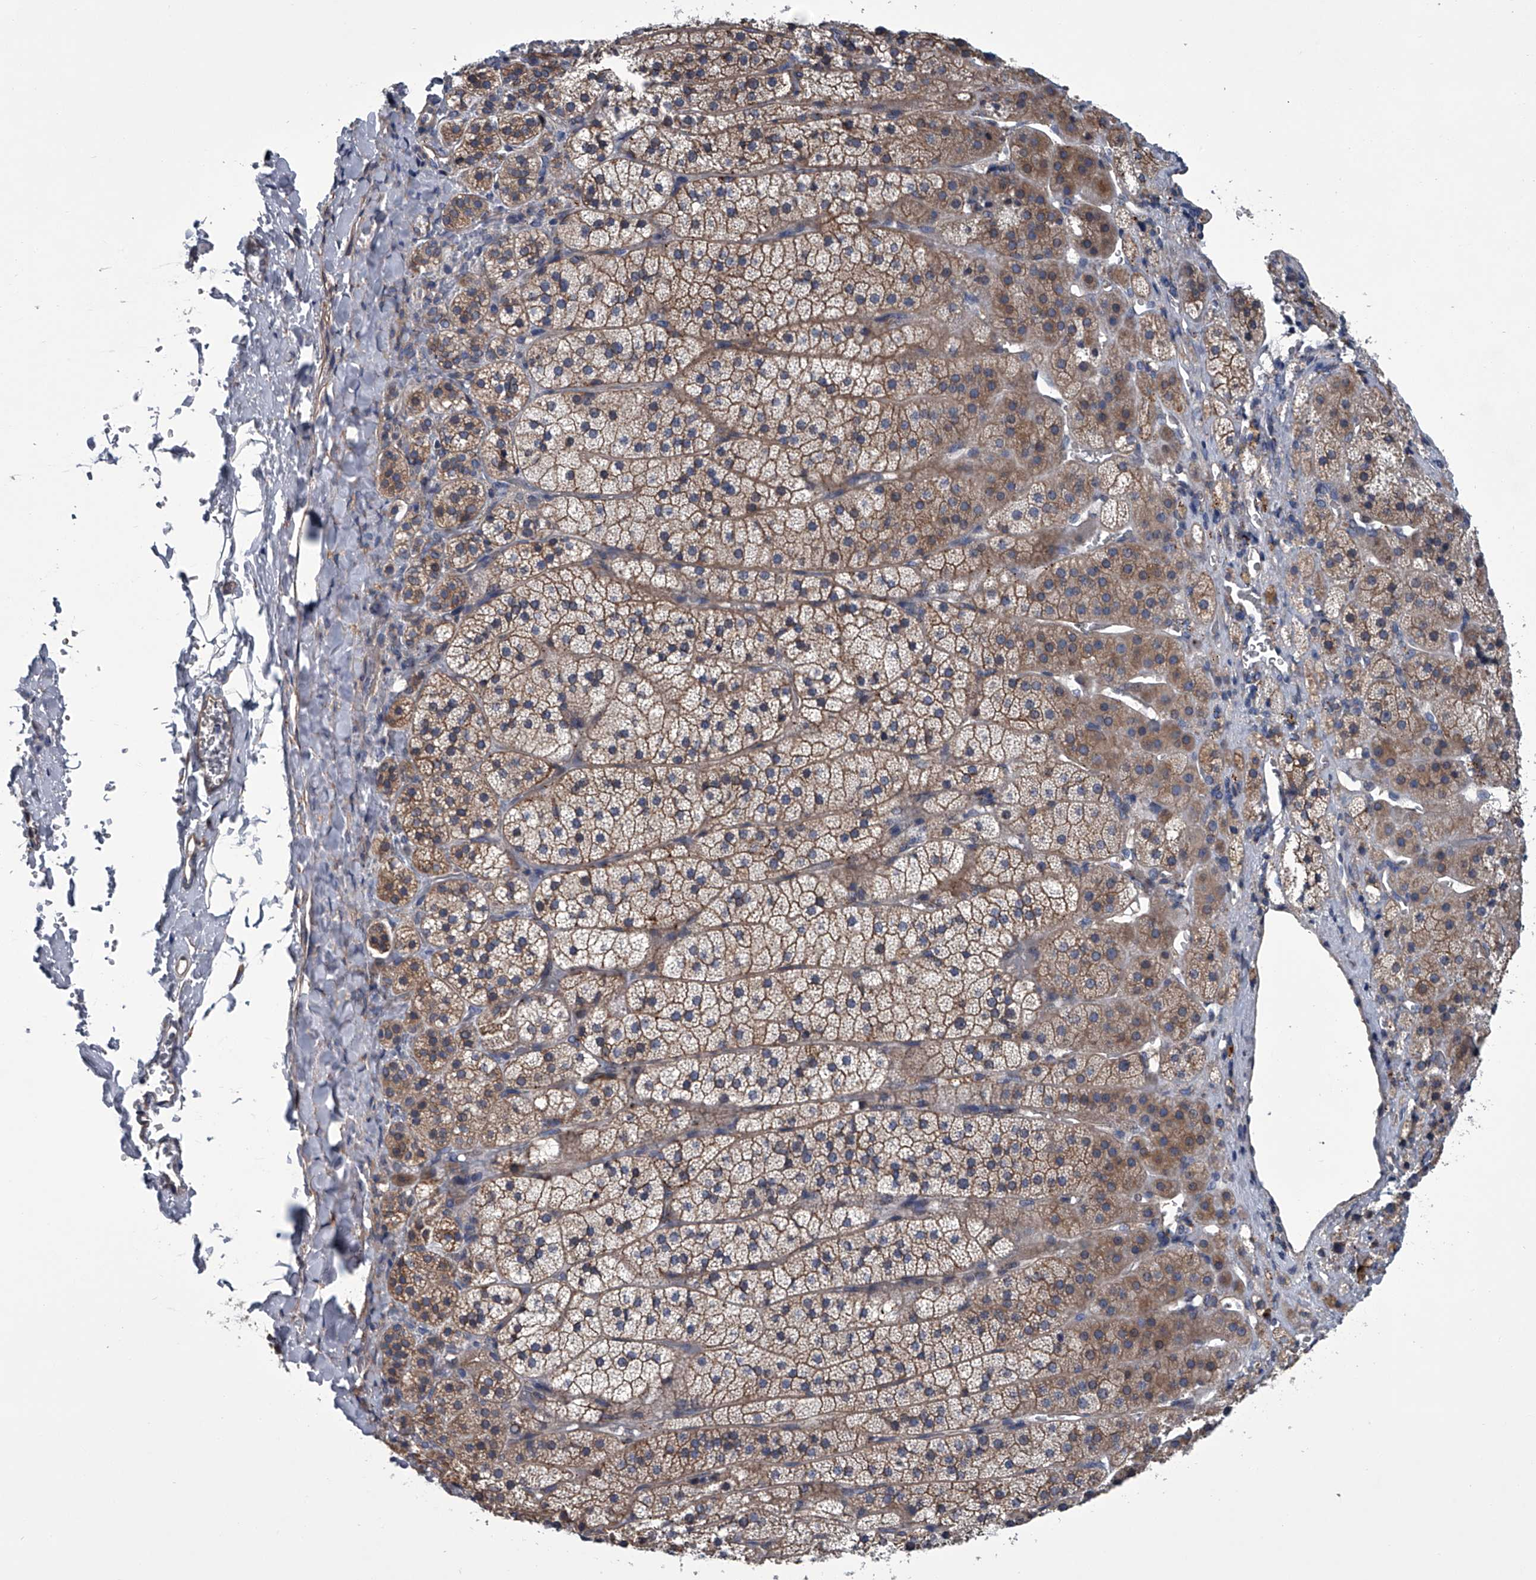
{"staining": {"intensity": "moderate", "quantity": ">75%", "location": "cytoplasmic/membranous"}, "tissue": "adrenal gland", "cell_type": "Glandular cells", "image_type": "normal", "snomed": [{"axis": "morphology", "description": "Normal tissue, NOS"}, {"axis": "topography", "description": "Adrenal gland"}], "caption": "This photomicrograph displays IHC staining of benign human adrenal gland, with medium moderate cytoplasmic/membranous expression in about >75% of glandular cells.", "gene": "ABCG1", "patient": {"sex": "female", "age": 44}}